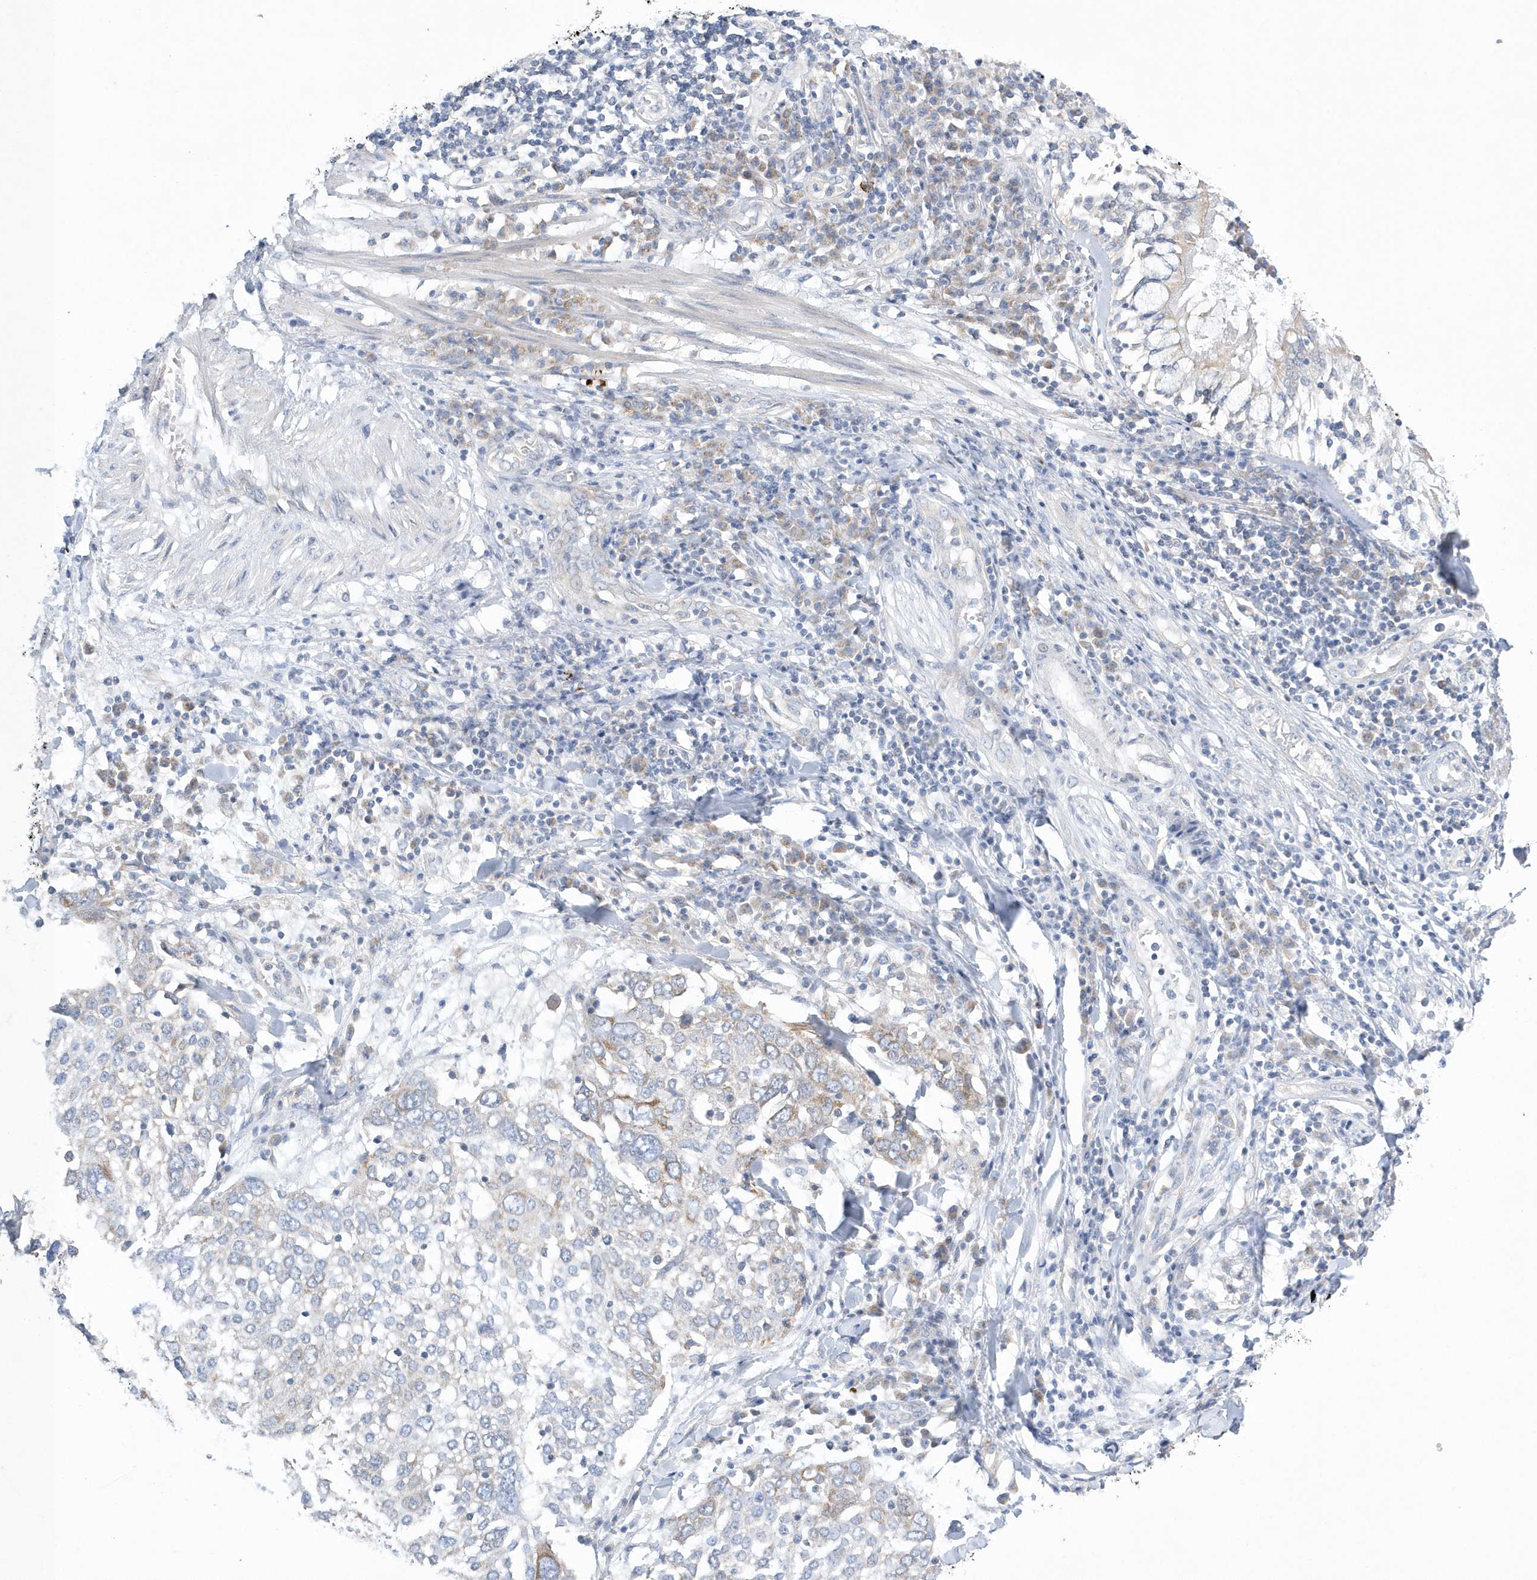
{"staining": {"intensity": "moderate", "quantity": "<25%", "location": "cytoplasmic/membranous"}, "tissue": "lung cancer", "cell_type": "Tumor cells", "image_type": "cancer", "snomed": [{"axis": "morphology", "description": "Squamous cell carcinoma, NOS"}, {"axis": "topography", "description": "Lung"}], "caption": "Brown immunohistochemical staining in human lung cancer exhibits moderate cytoplasmic/membranous expression in about <25% of tumor cells.", "gene": "SPATA5", "patient": {"sex": "male", "age": 65}}